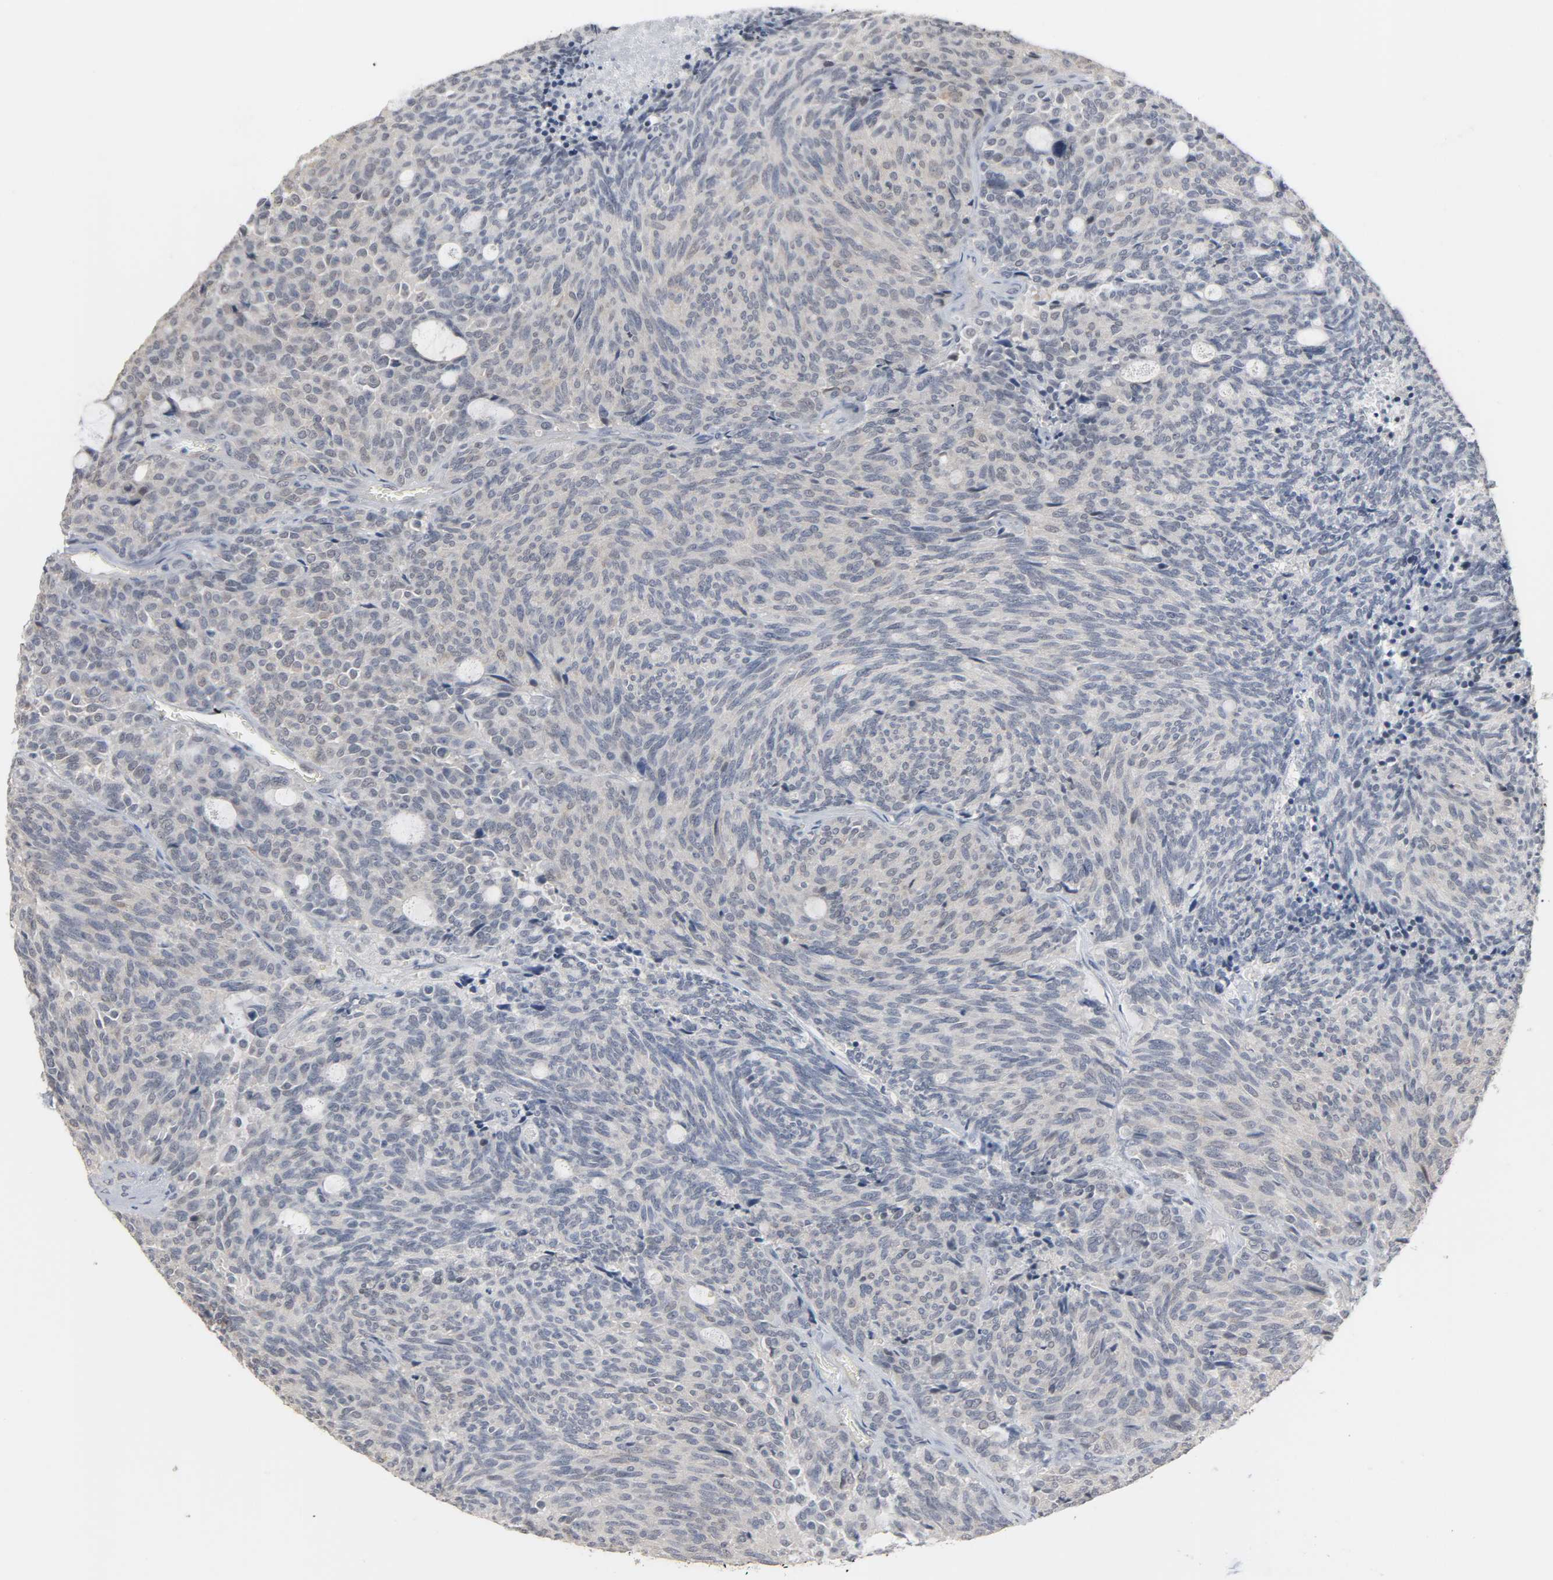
{"staining": {"intensity": "weak", "quantity": "<25%", "location": "cytoplasmic/membranous"}, "tissue": "carcinoid", "cell_type": "Tumor cells", "image_type": "cancer", "snomed": [{"axis": "morphology", "description": "Carcinoid, malignant, NOS"}, {"axis": "topography", "description": "Pancreas"}], "caption": "Immunohistochemical staining of human carcinoid displays no significant expression in tumor cells.", "gene": "ACSS2", "patient": {"sex": "female", "age": 54}}